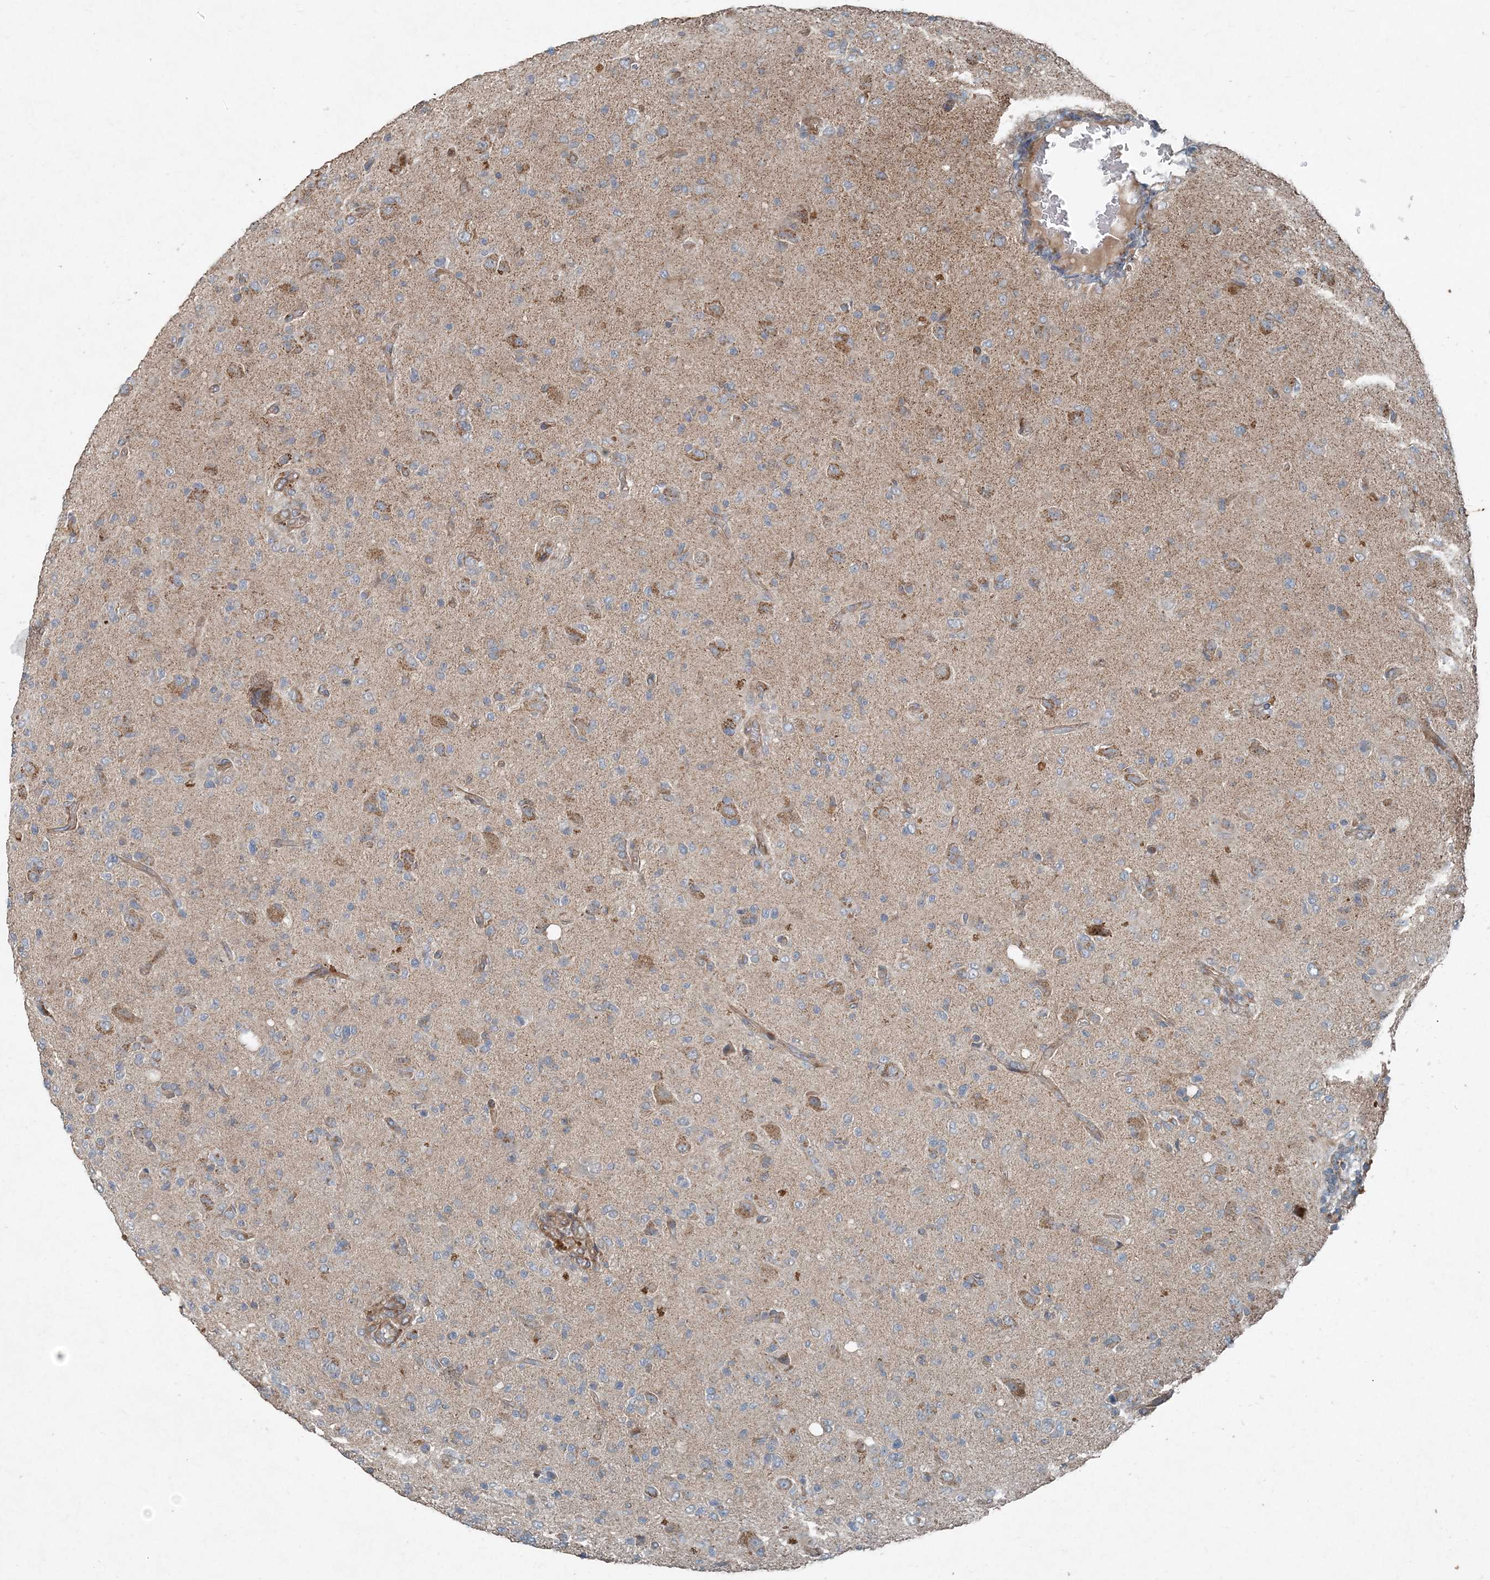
{"staining": {"intensity": "negative", "quantity": "none", "location": "none"}, "tissue": "glioma", "cell_type": "Tumor cells", "image_type": "cancer", "snomed": [{"axis": "morphology", "description": "Glioma, malignant, High grade"}, {"axis": "topography", "description": "Brain"}], "caption": "The IHC photomicrograph has no significant expression in tumor cells of glioma tissue.", "gene": "INTU", "patient": {"sex": "female", "age": 57}}